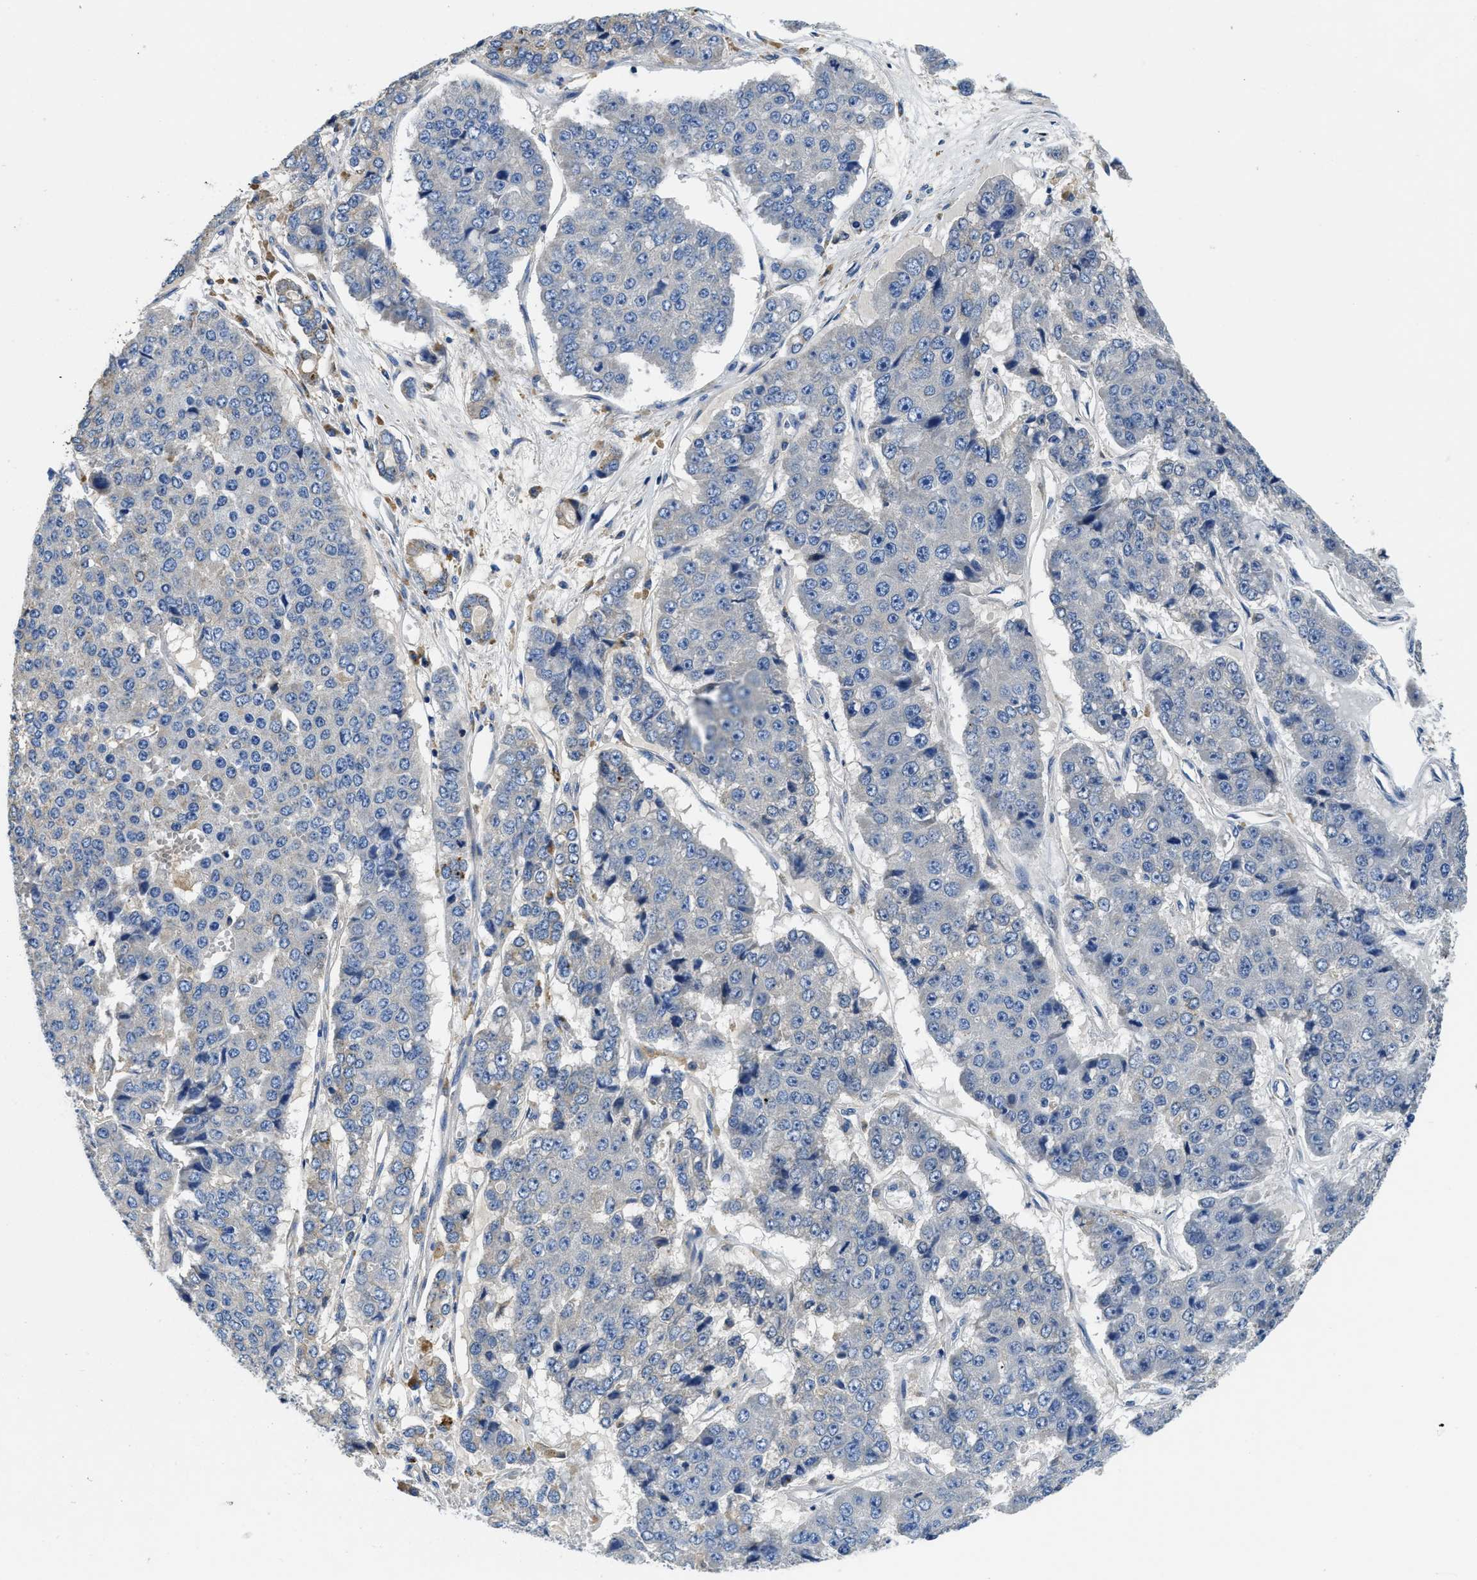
{"staining": {"intensity": "negative", "quantity": "none", "location": "none"}, "tissue": "pancreatic cancer", "cell_type": "Tumor cells", "image_type": "cancer", "snomed": [{"axis": "morphology", "description": "Adenocarcinoma, NOS"}, {"axis": "topography", "description": "Pancreas"}], "caption": "Pancreatic cancer was stained to show a protein in brown. There is no significant expression in tumor cells.", "gene": "STAT2", "patient": {"sex": "male", "age": 50}}